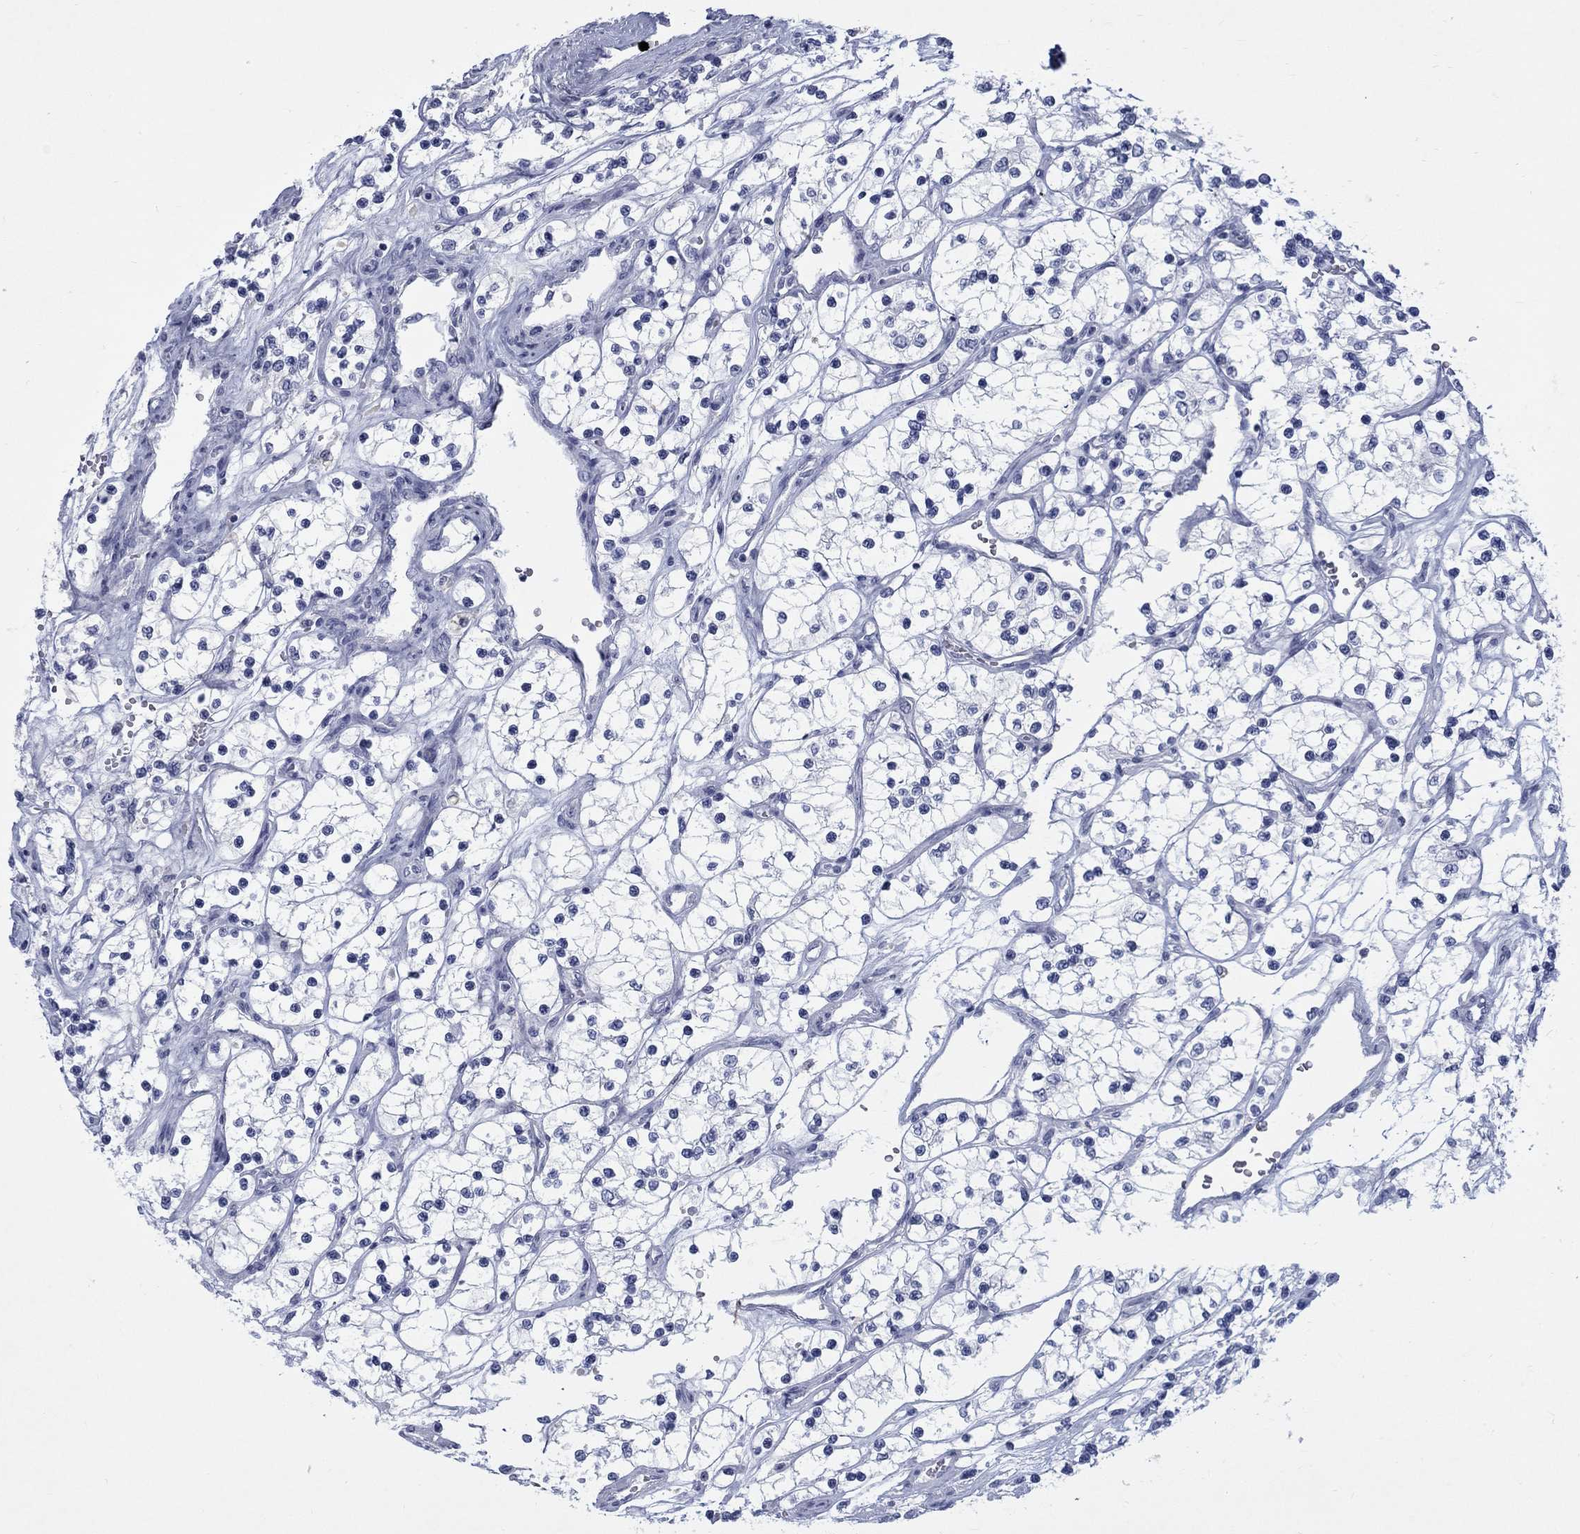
{"staining": {"intensity": "negative", "quantity": "none", "location": "none"}, "tissue": "renal cancer", "cell_type": "Tumor cells", "image_type": "cancer", "snomed": [{"axis": "morphology", "description": "Adenocarcinoma, NOS"}, {"axis": "topography", "description": "Kidney"}], "caption": "Immunohistochemistry image of human renal adenocarcinoma stained for a protein (brown), which exhibits no staining in tumor cells. (DAB (3,3'-diaminobenzidine) IHC, high magnification).", "gene": "RFTN2", "patient": {"sex": "female", "age": 69}}